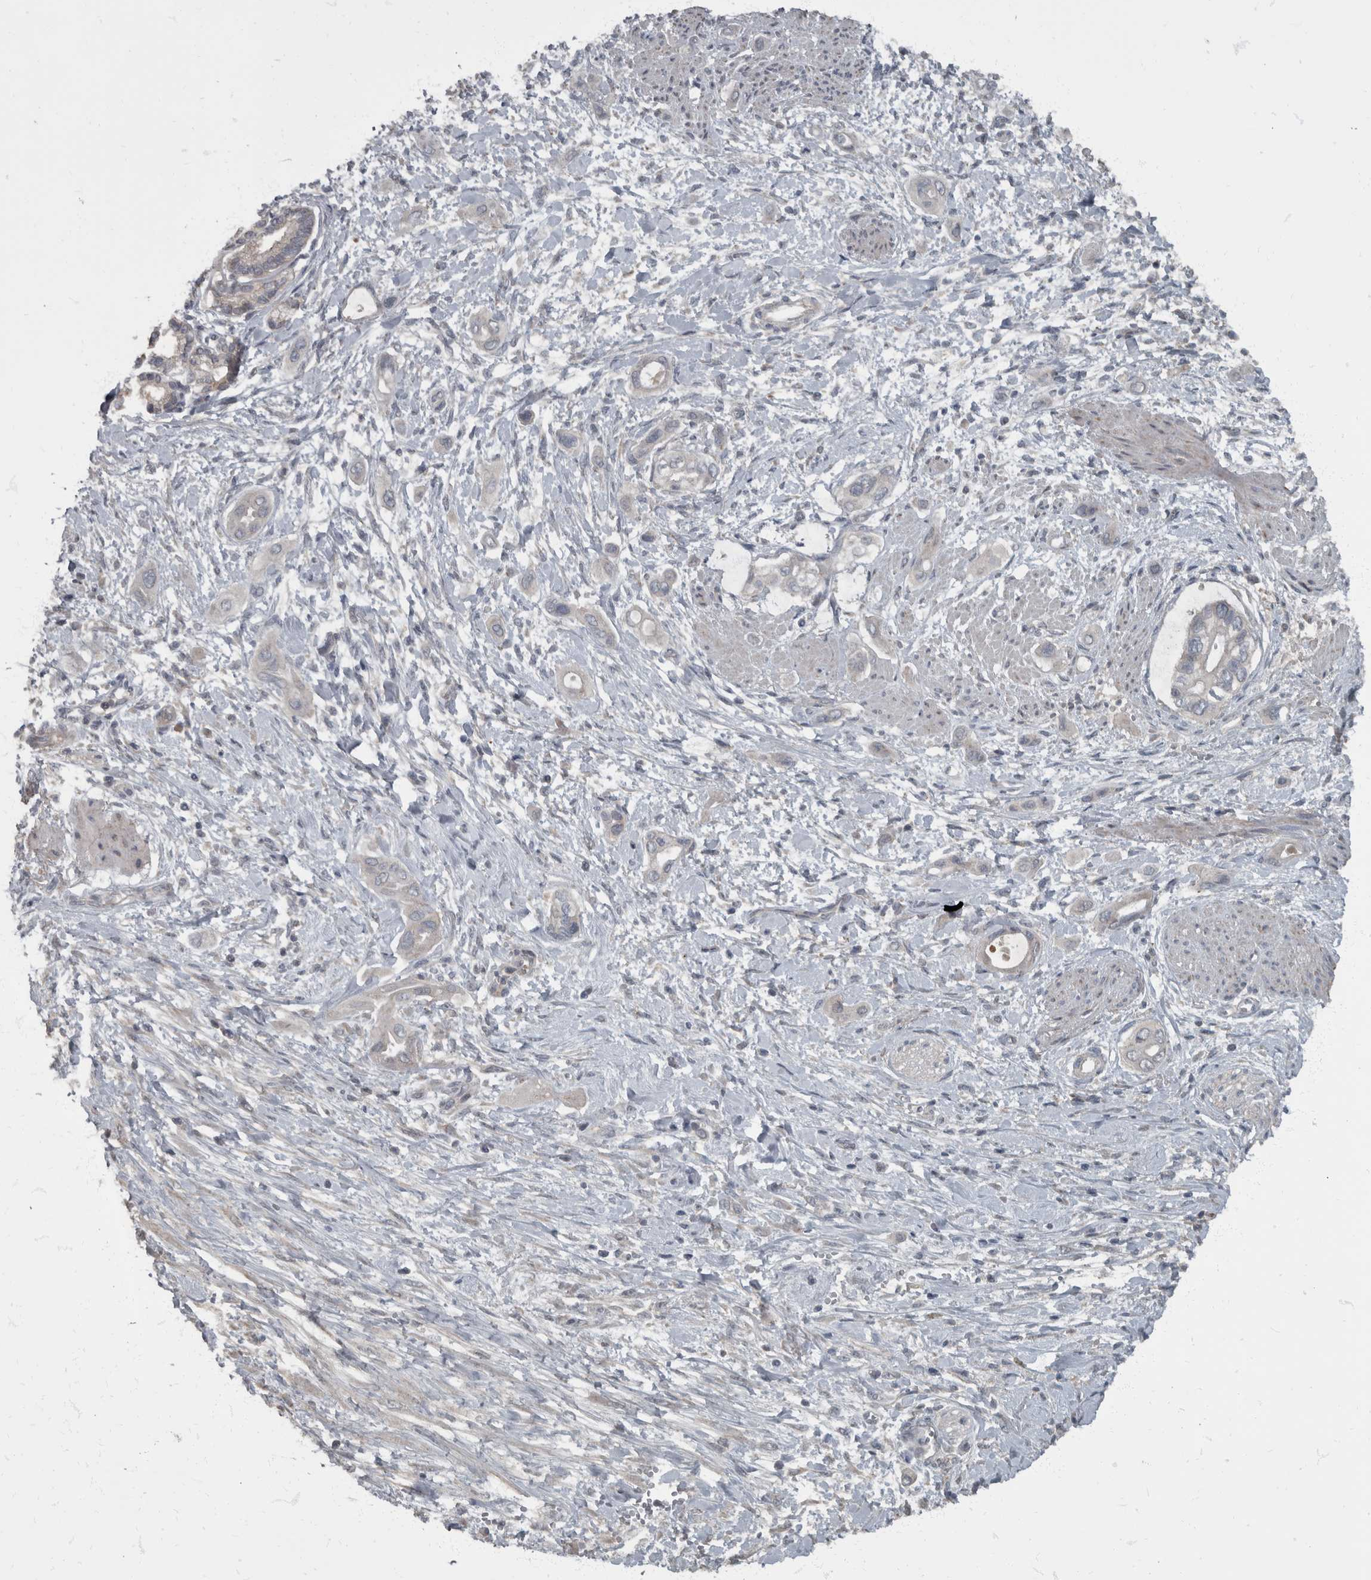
{"staining": {"intensity": "negative", "quantity": "none", "location": "none"}, "tissue": "pancreatic cancer", "cell_type": "Tumor cells", "image_type": "cancer", "snomed": [{"axis": "morphology", "description": "Adenocarcinoma, NOS"}, {"axis": "topography", "description": "Pancreas"}], "caption": "The image displays no significant staining in tumor cells of pancreatic cancer.", "gene": "RABGGTB", "patient": {"sex": "male", "age": 59}}